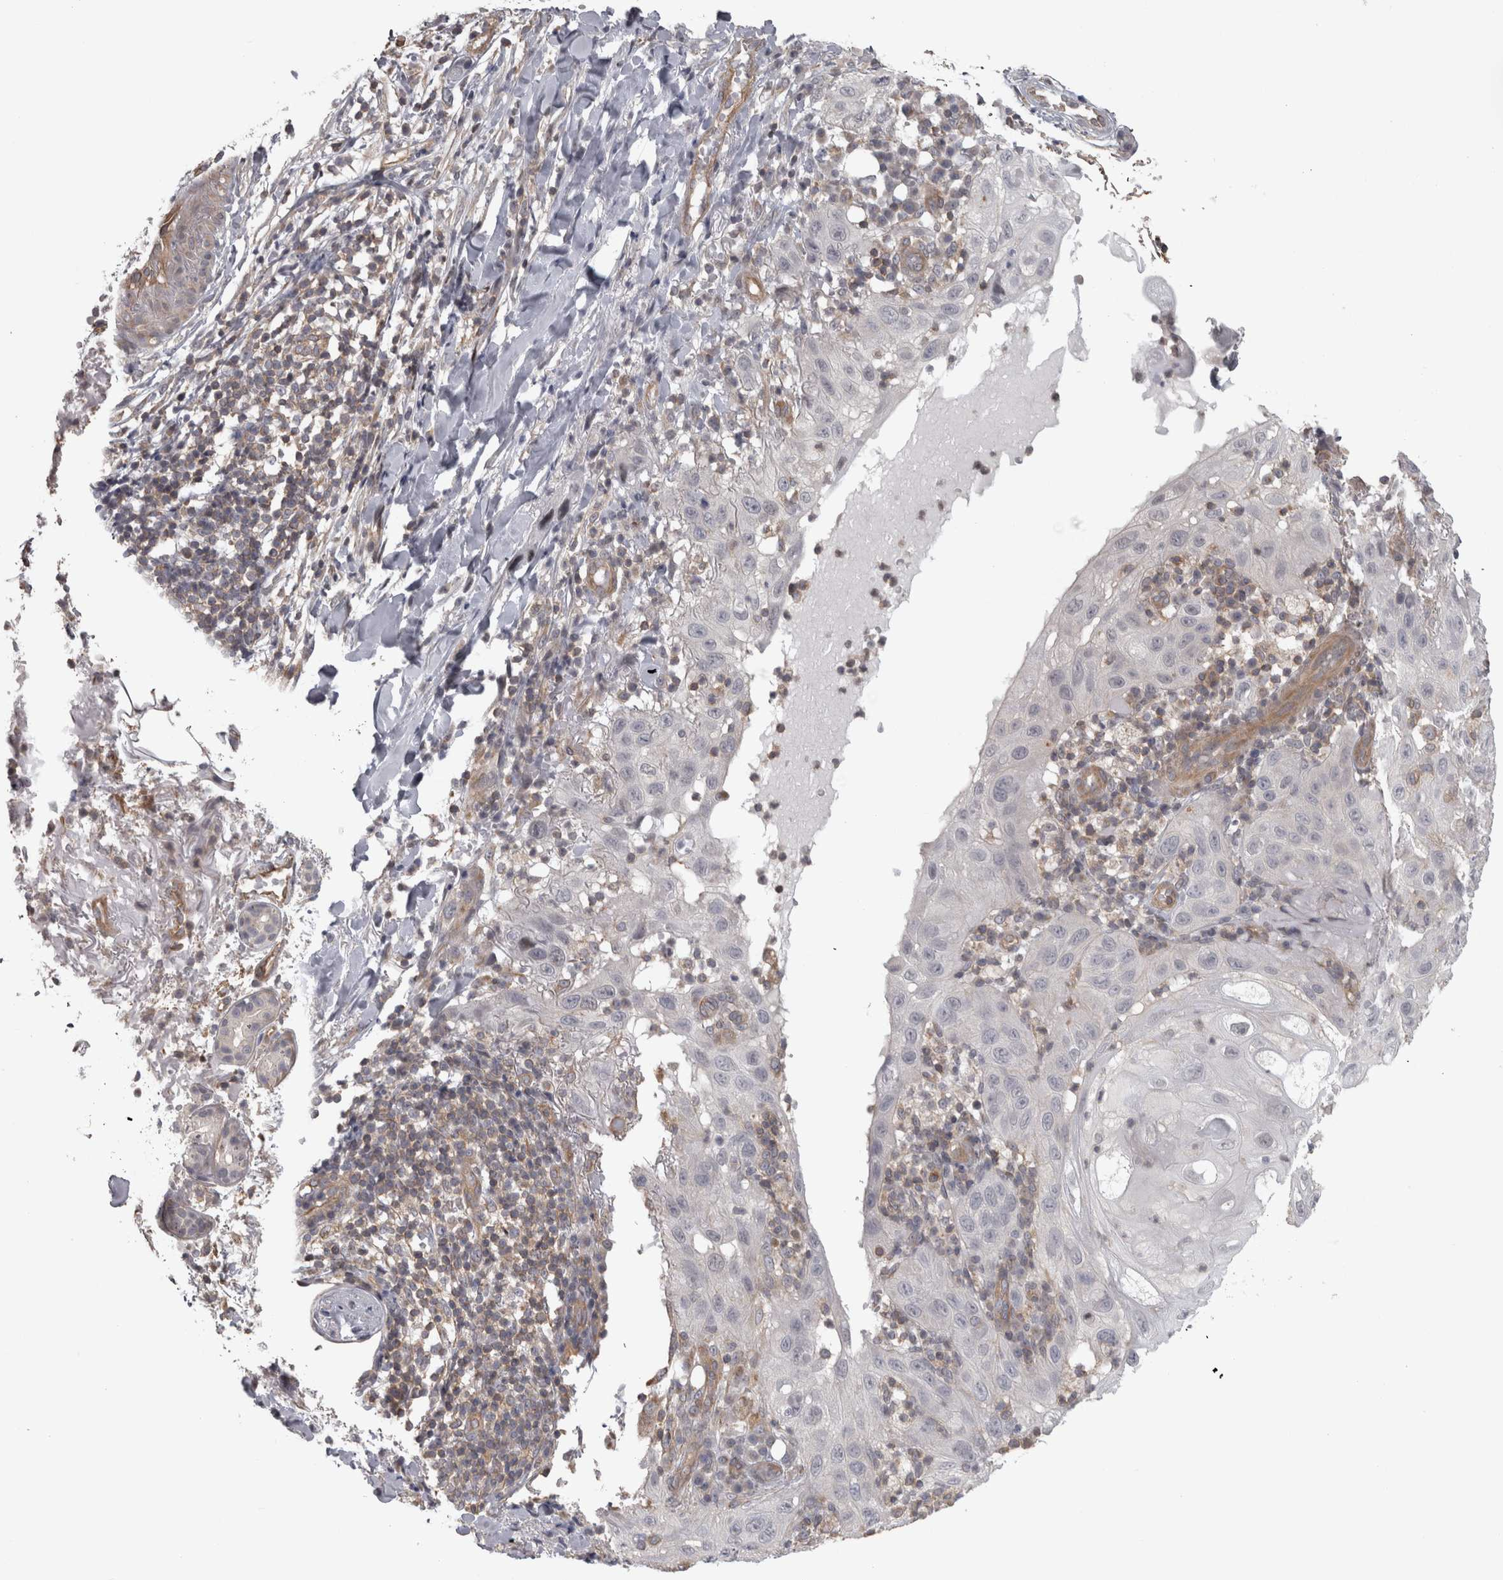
{"staining": {"intensity": "negative", "quantity": "none", "location": "none"}, "tissue": "skin cancer", "cell_type": "Tumor cells", "image_type": "cancer", "snomed": [{"axis": "morphology", "description": "Normal tissue, NOS"}, {"axis": "morphology", "description": "Squamous cell carcinoma, NOS"}, {"axis": "topography", "description": "Skin"}], "caption": "A photomicrograph of skin cancer (squamous cell carcinoma) stained for a protein reveals no brown staining in tumor cells.", "gene": "PPP1R12B", "patient": {"sex": "female", "age": 96}}